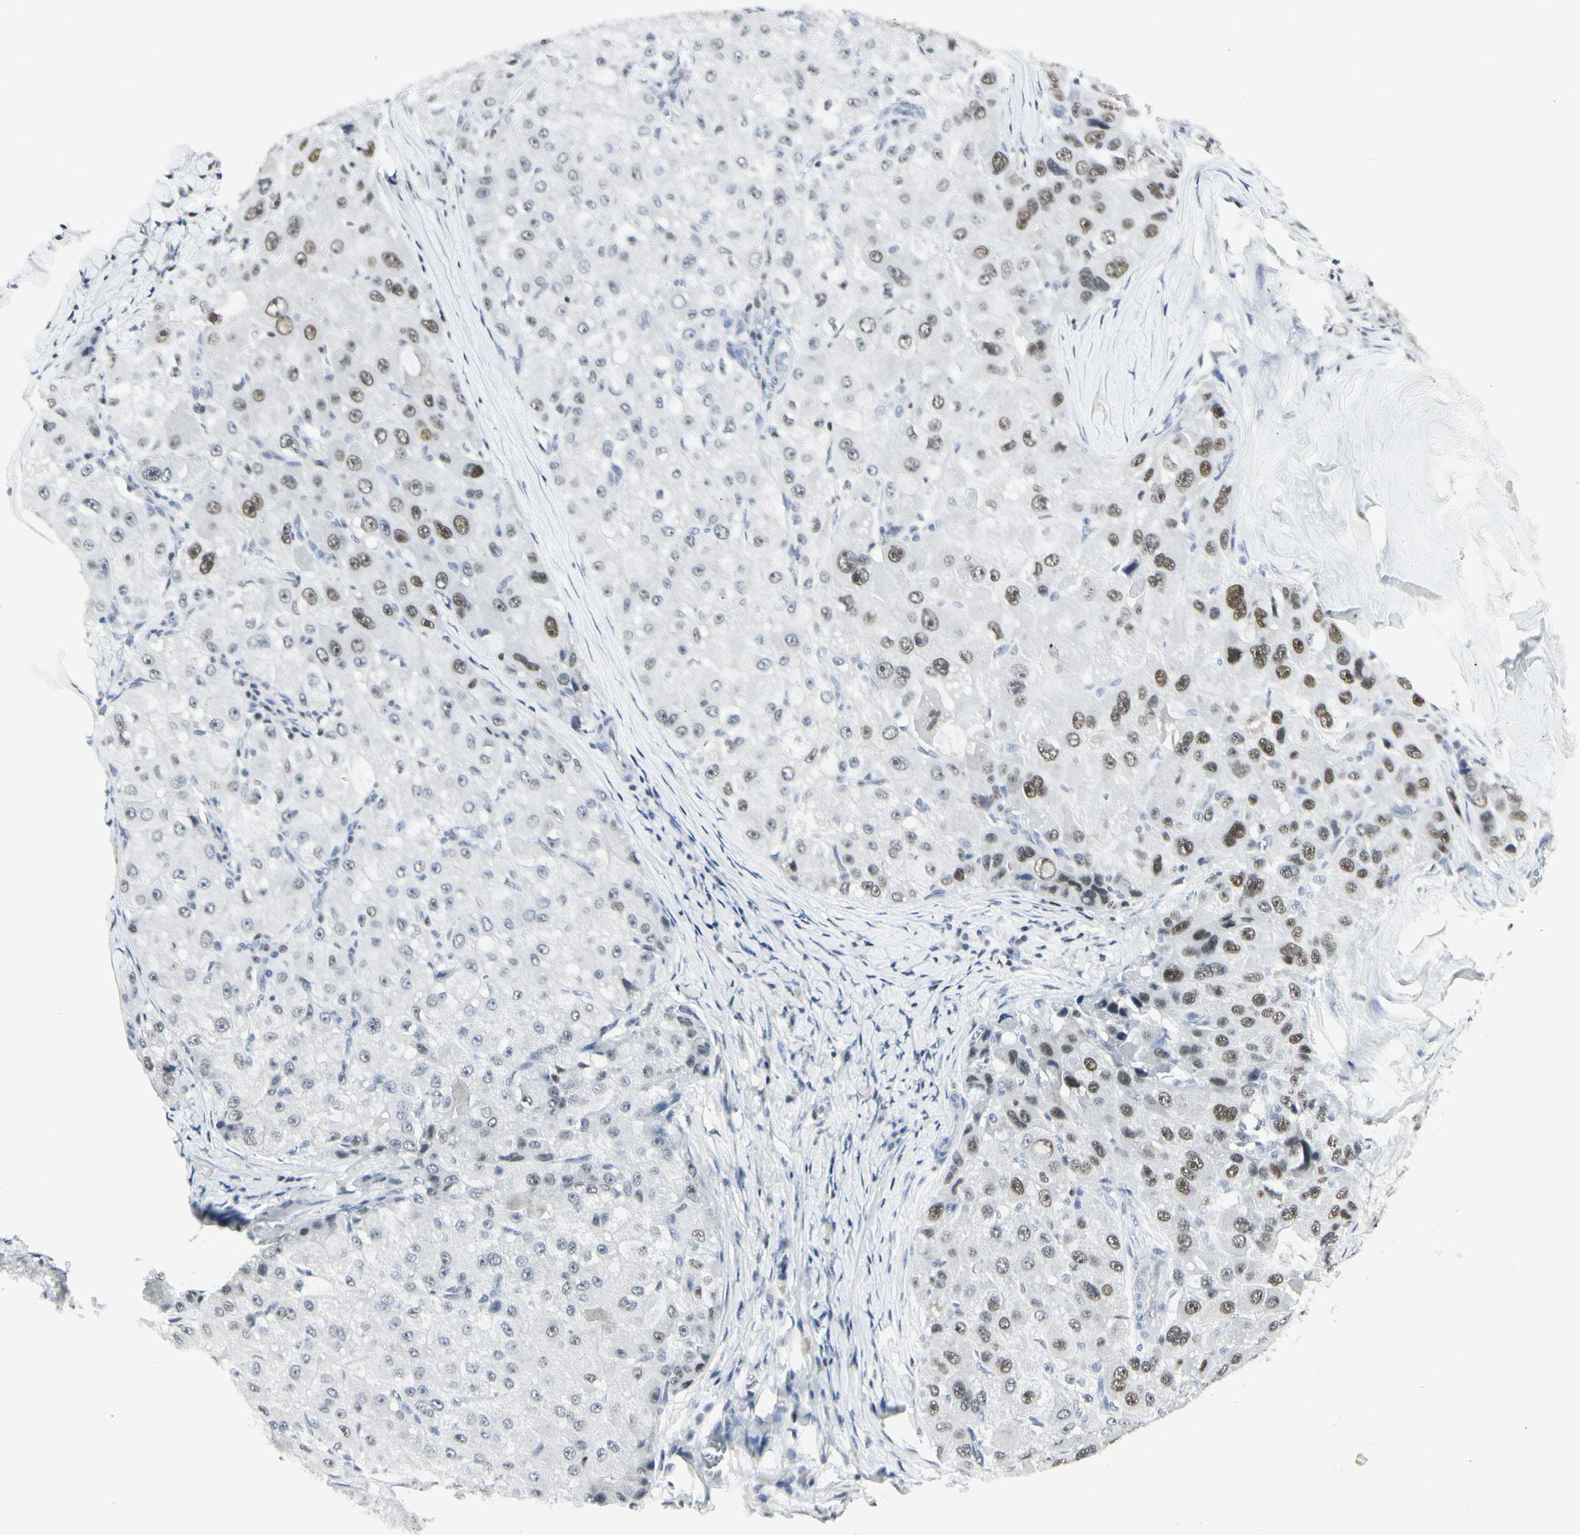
{"staining": {"intensity": "moderate", "quantity": "25%-75%", "location": "nuclear"}, "tissue": "liver cancer", "cell_type": "Tumor cells", "image_type": "cancer", "snomed": [{"axis": "morphology", "description": "Carcinoma, Hepatocellular, NOS"}, {"axis": "topography", "description": "Liver"}], "caption": "There is medium levels of moderate nuclear staining in tumor cells of hepatocellular carcinoma (liver), as demonstrated by immunohistochemical staining (brown color).", "gene": "ZBTB7B", "patient": {"sex": "male", "age": 80}}